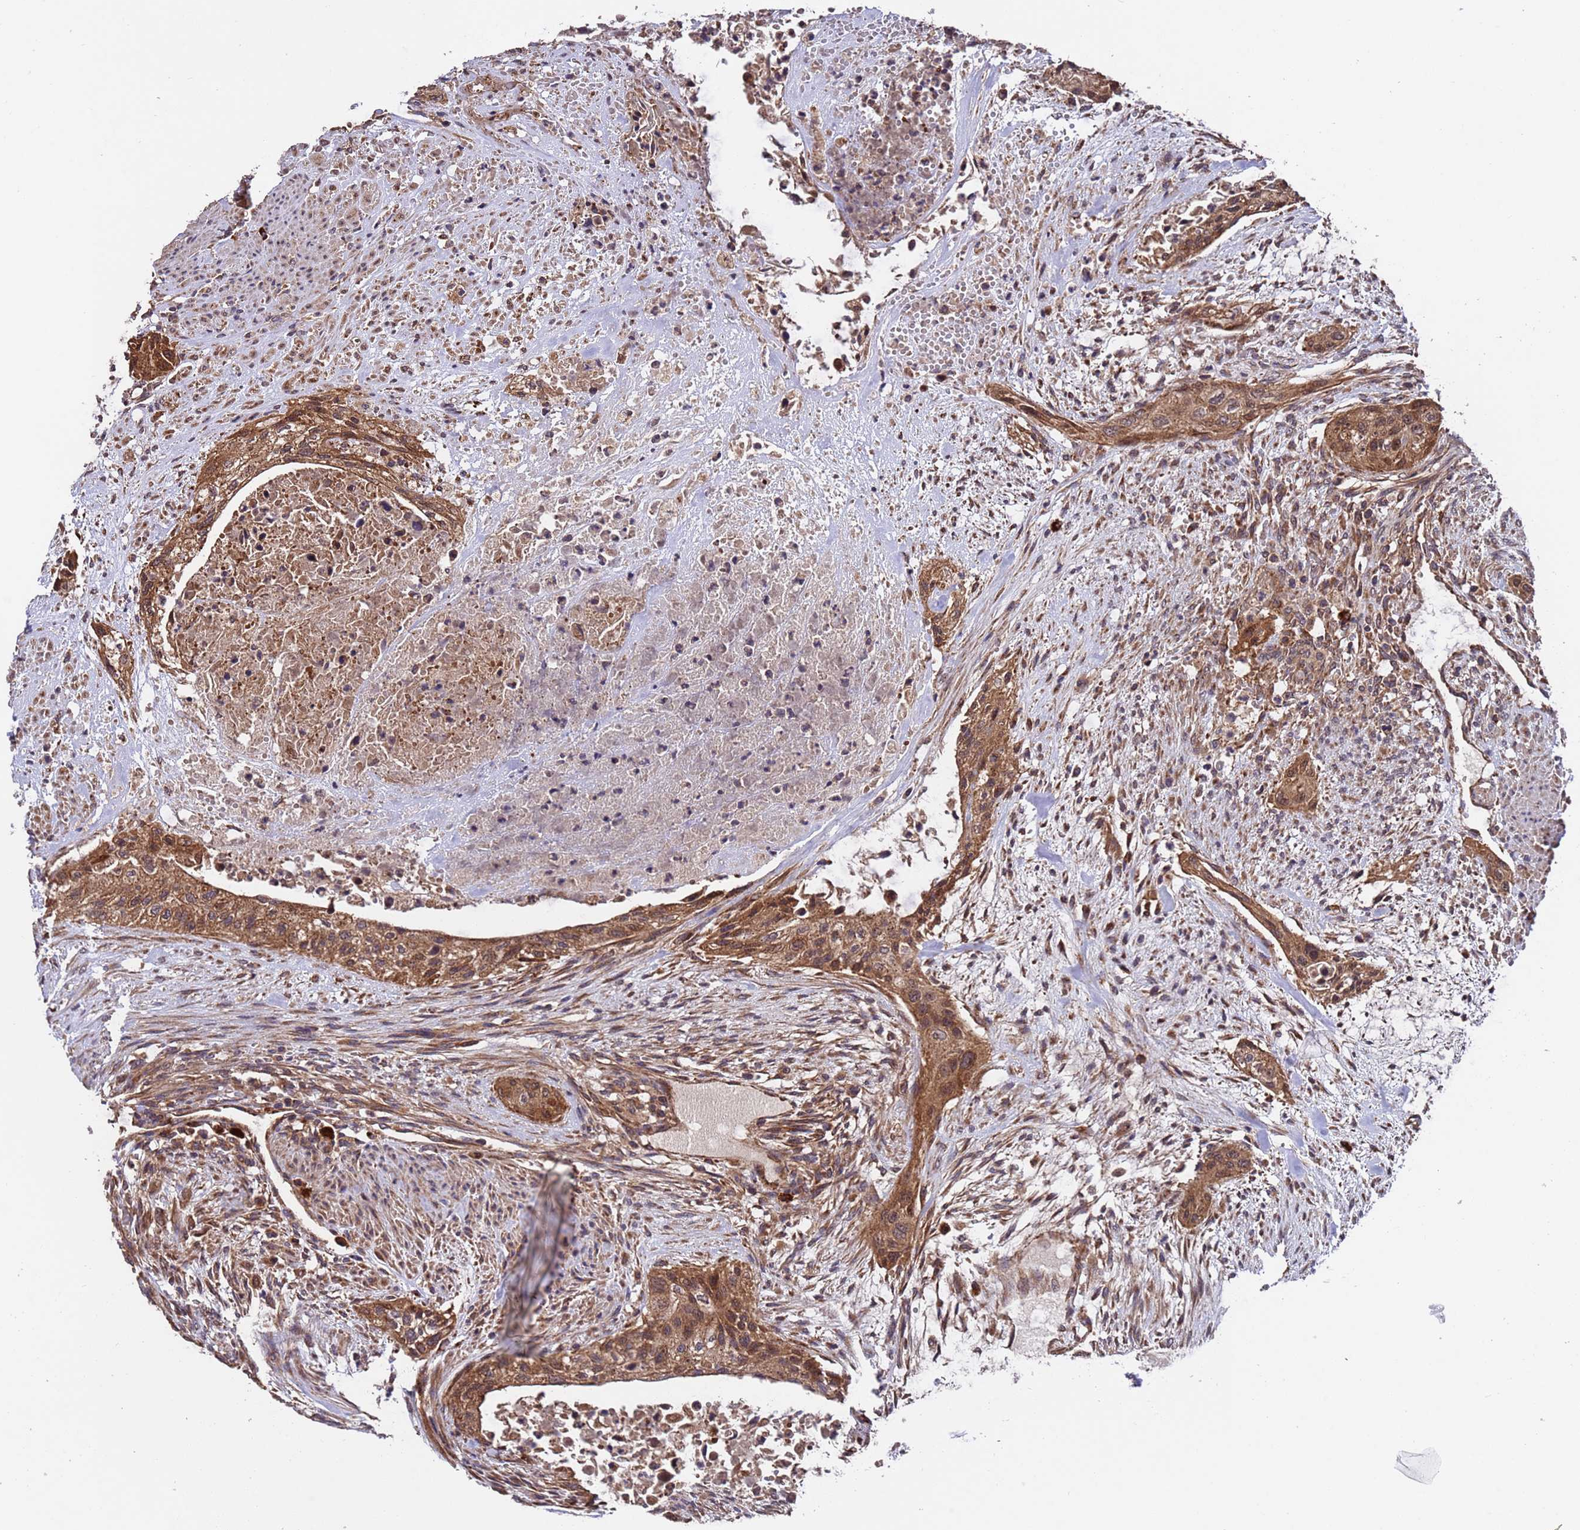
{"staining": {"intensity": "strong", "quantity": ">75%", "location": "cytoplasmic/membranous,nuclear"}, "tissue": "urothelial cancer", "cell_type": "Tumor cells", "image_type": "cancer", "snomed": [{"axis": "morphology", "description": "Urothelial carcinoma, High grade"}, {"axis": "topography", "description": "Urinary bladder"}], "caption": "IHC (DAB (3,3'-diaminobenzidine)) staining of urothelial cancer displays strong cytoplasmic/membranous and nuclear protein staining in about >75% of tumor cells. Nuclei are stained in blue.", "gene": "TSR3", "patient": {"sex": "male", "age": 35}}